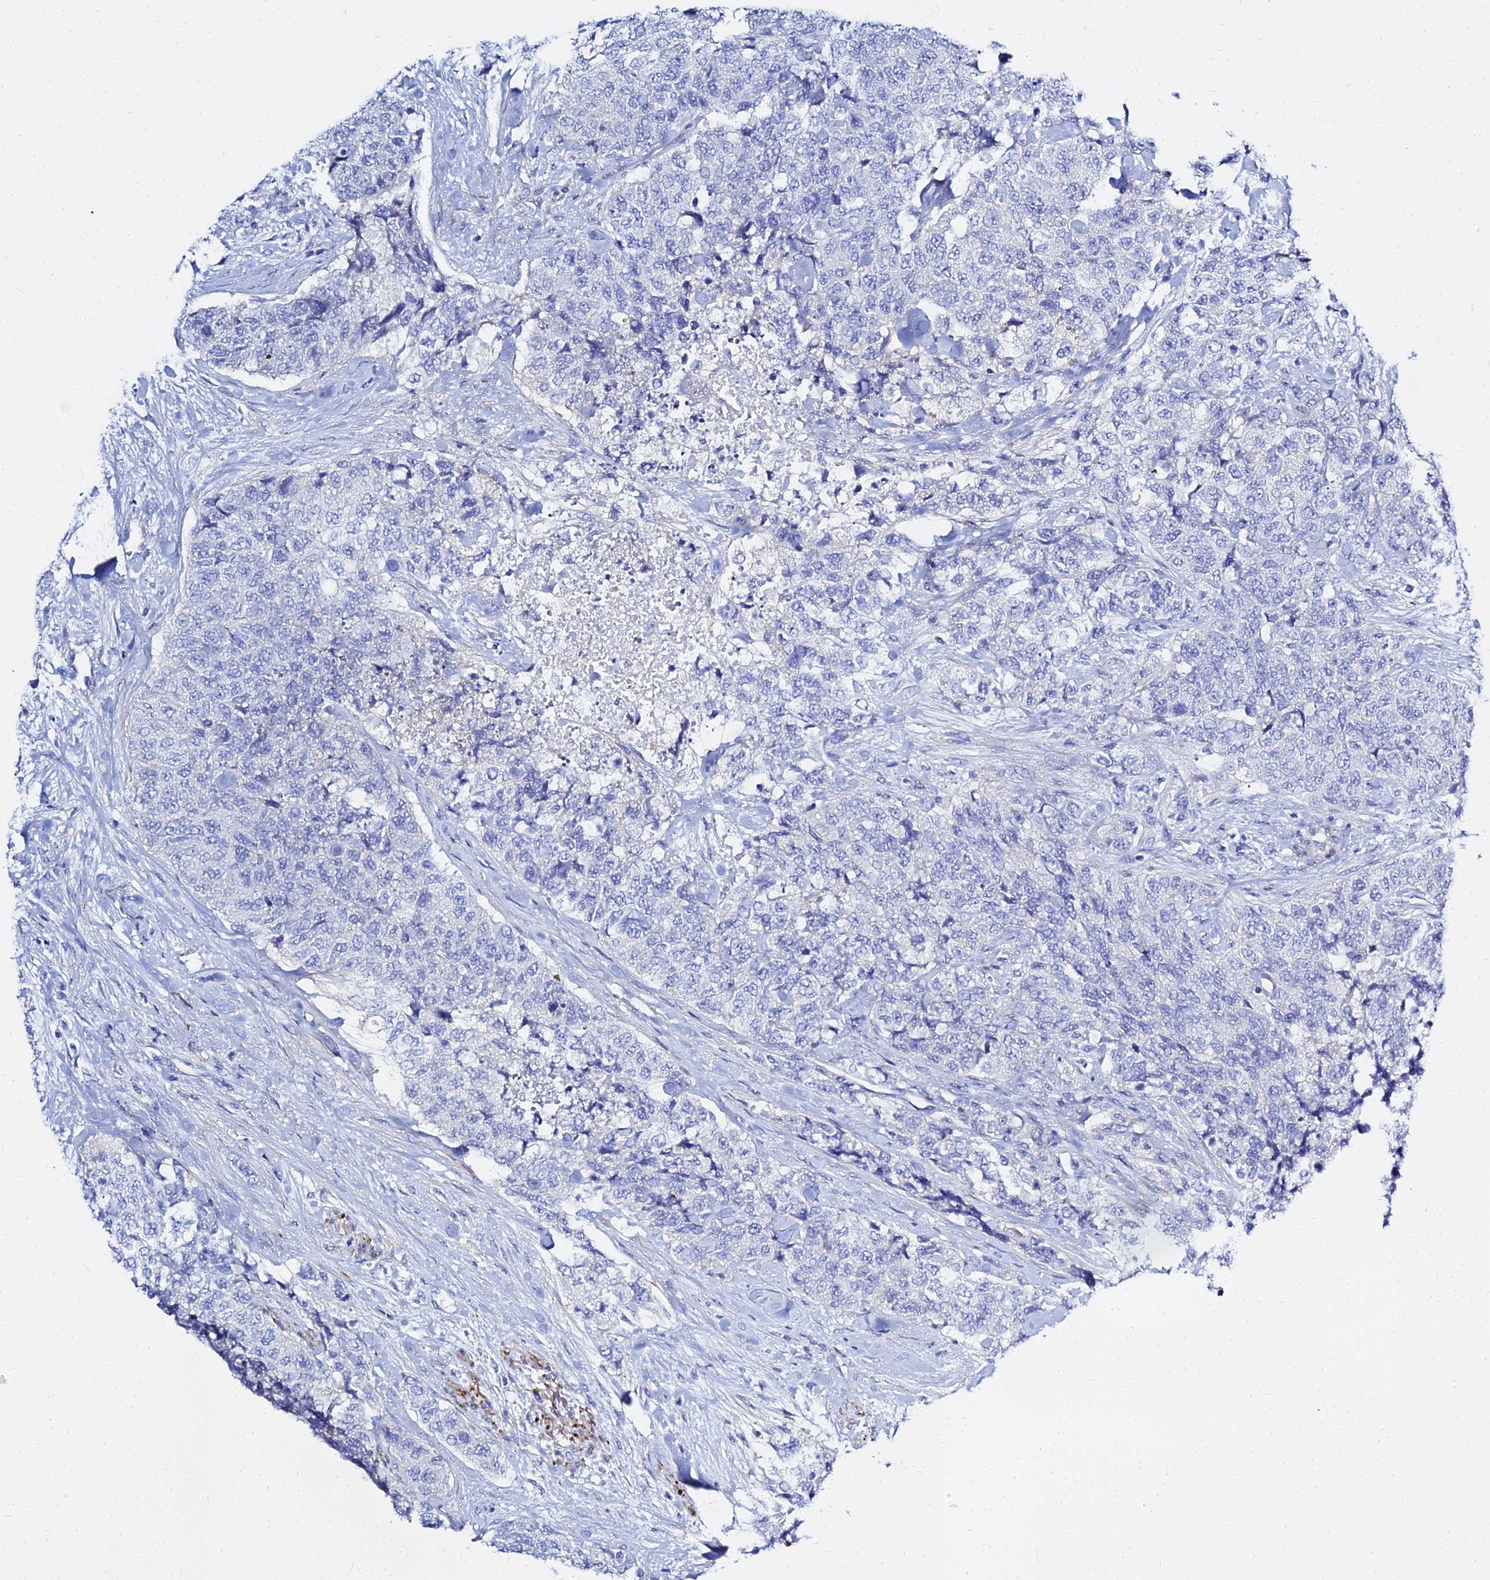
{"staining": {"intensity": "negative", "quantity": "none", "location": "none"}, "tissue": "urothelial cancer", "cell_type": "Tumor cells", "image_type": "cancer", "snomed": [{"axis": "morphology", "description": "Urothelial carcinoma, High grade"}, {"axis": "topography", "description": "Urinary bladder"}], "caption": "Tumor cells show no significant protein positivity in urothelial carcinoma (high-grade). The staining was performed using DAB (3,3'-diaminobenzidine) to visualize the protein expression in brown, while the nuclei were stained in blue with hematoxylin (Magnification: 20x).", "gene": "ZNF552", "patient": {"sex": "female", "age": 78}}